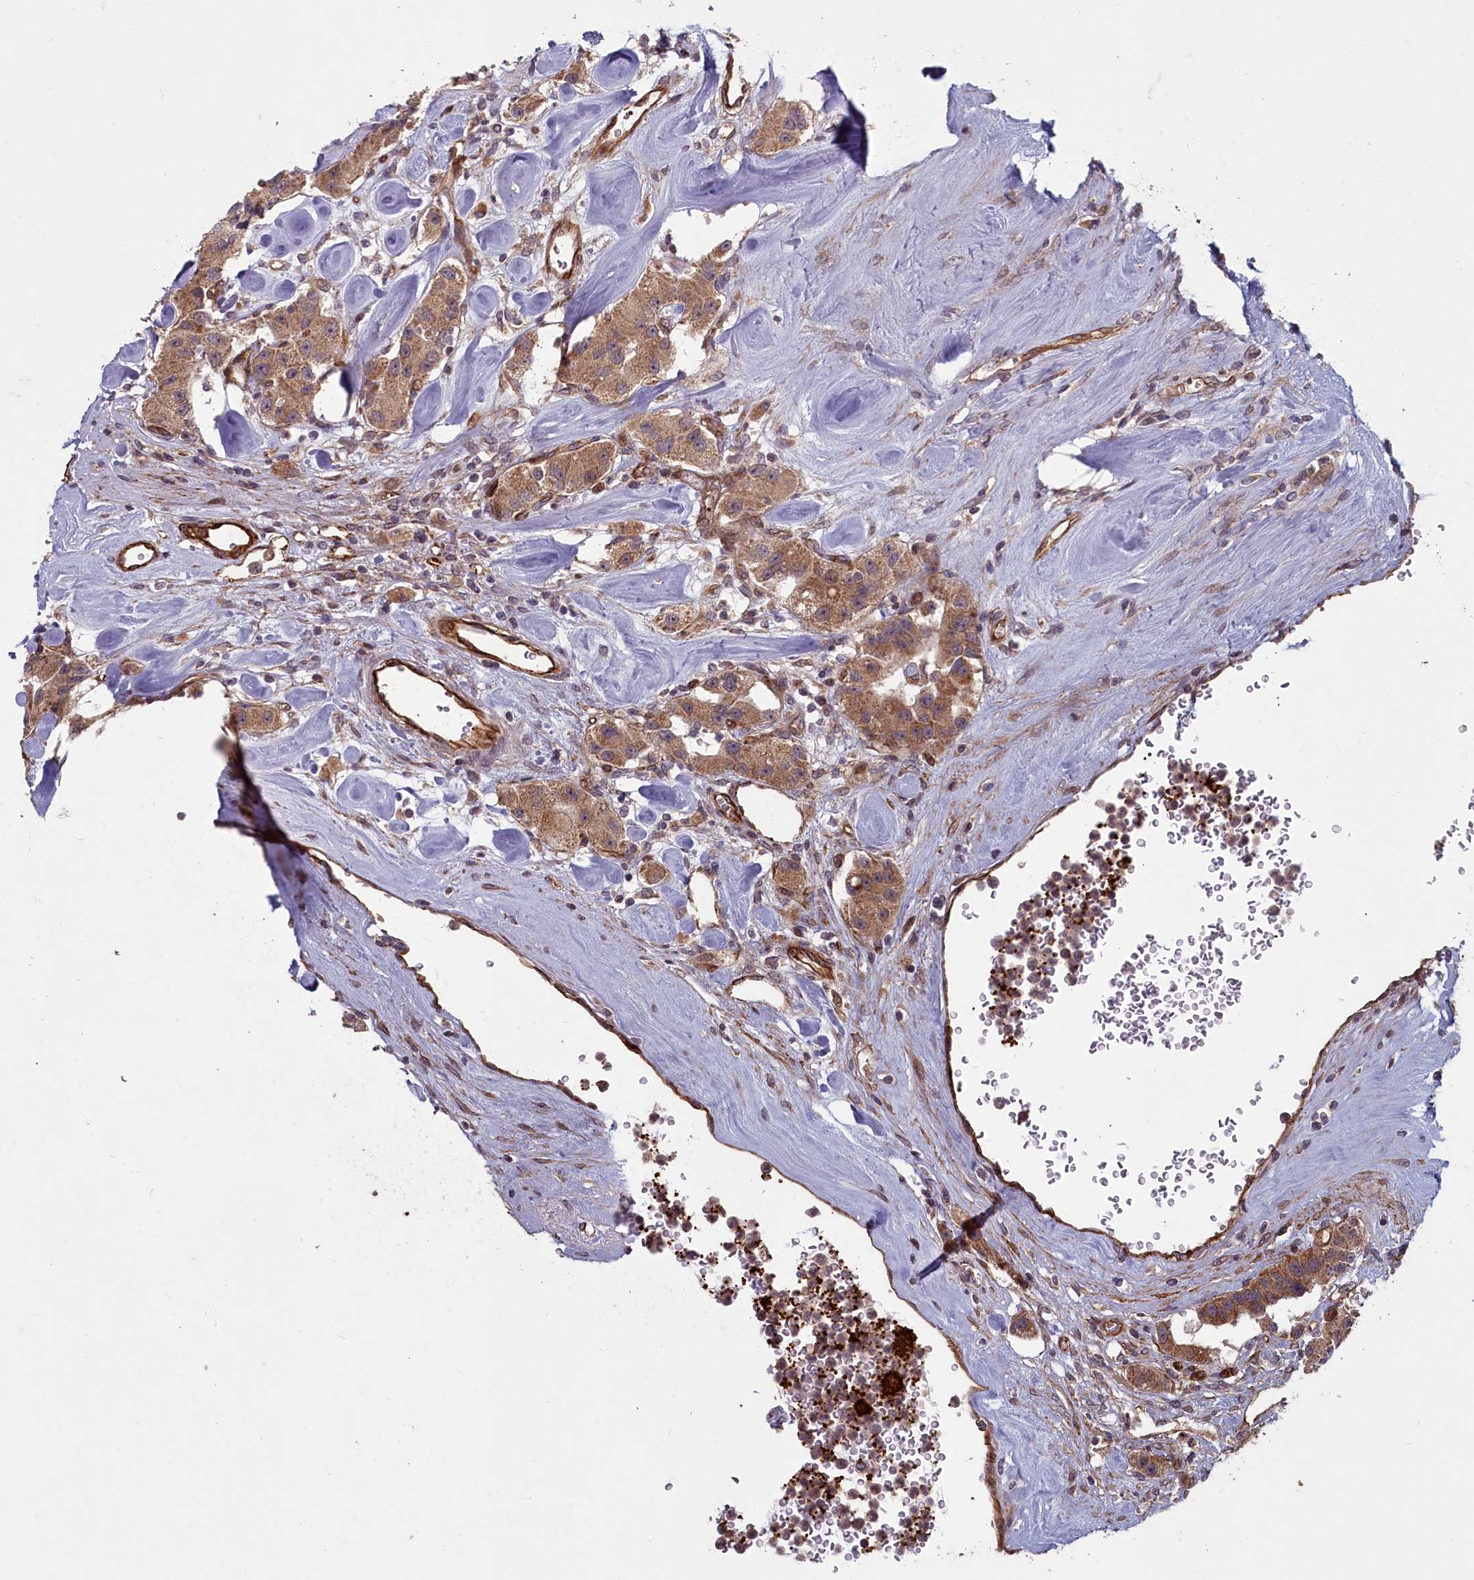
{"staining": {"intensity": "moderate", "quantity": ">75%", "location": "cytoplasmic/membranous"}, "tissue": "carcinoid", "cell_type": "Tumor cells", "image_type": "cancer", "snomed": [{"axis": "morphology", "description": "Carcinoid, malignant, NOS"}, {"axis": "topography", "description": "Pancreas"}], "caption": "This is an image of IHC staining of carcinoid, which shows moderate positivity in the cytoplasmic/membranous of tumor cells.", "gene": "TSPYL4", "patient": {"sex": "male", "age": 41}}